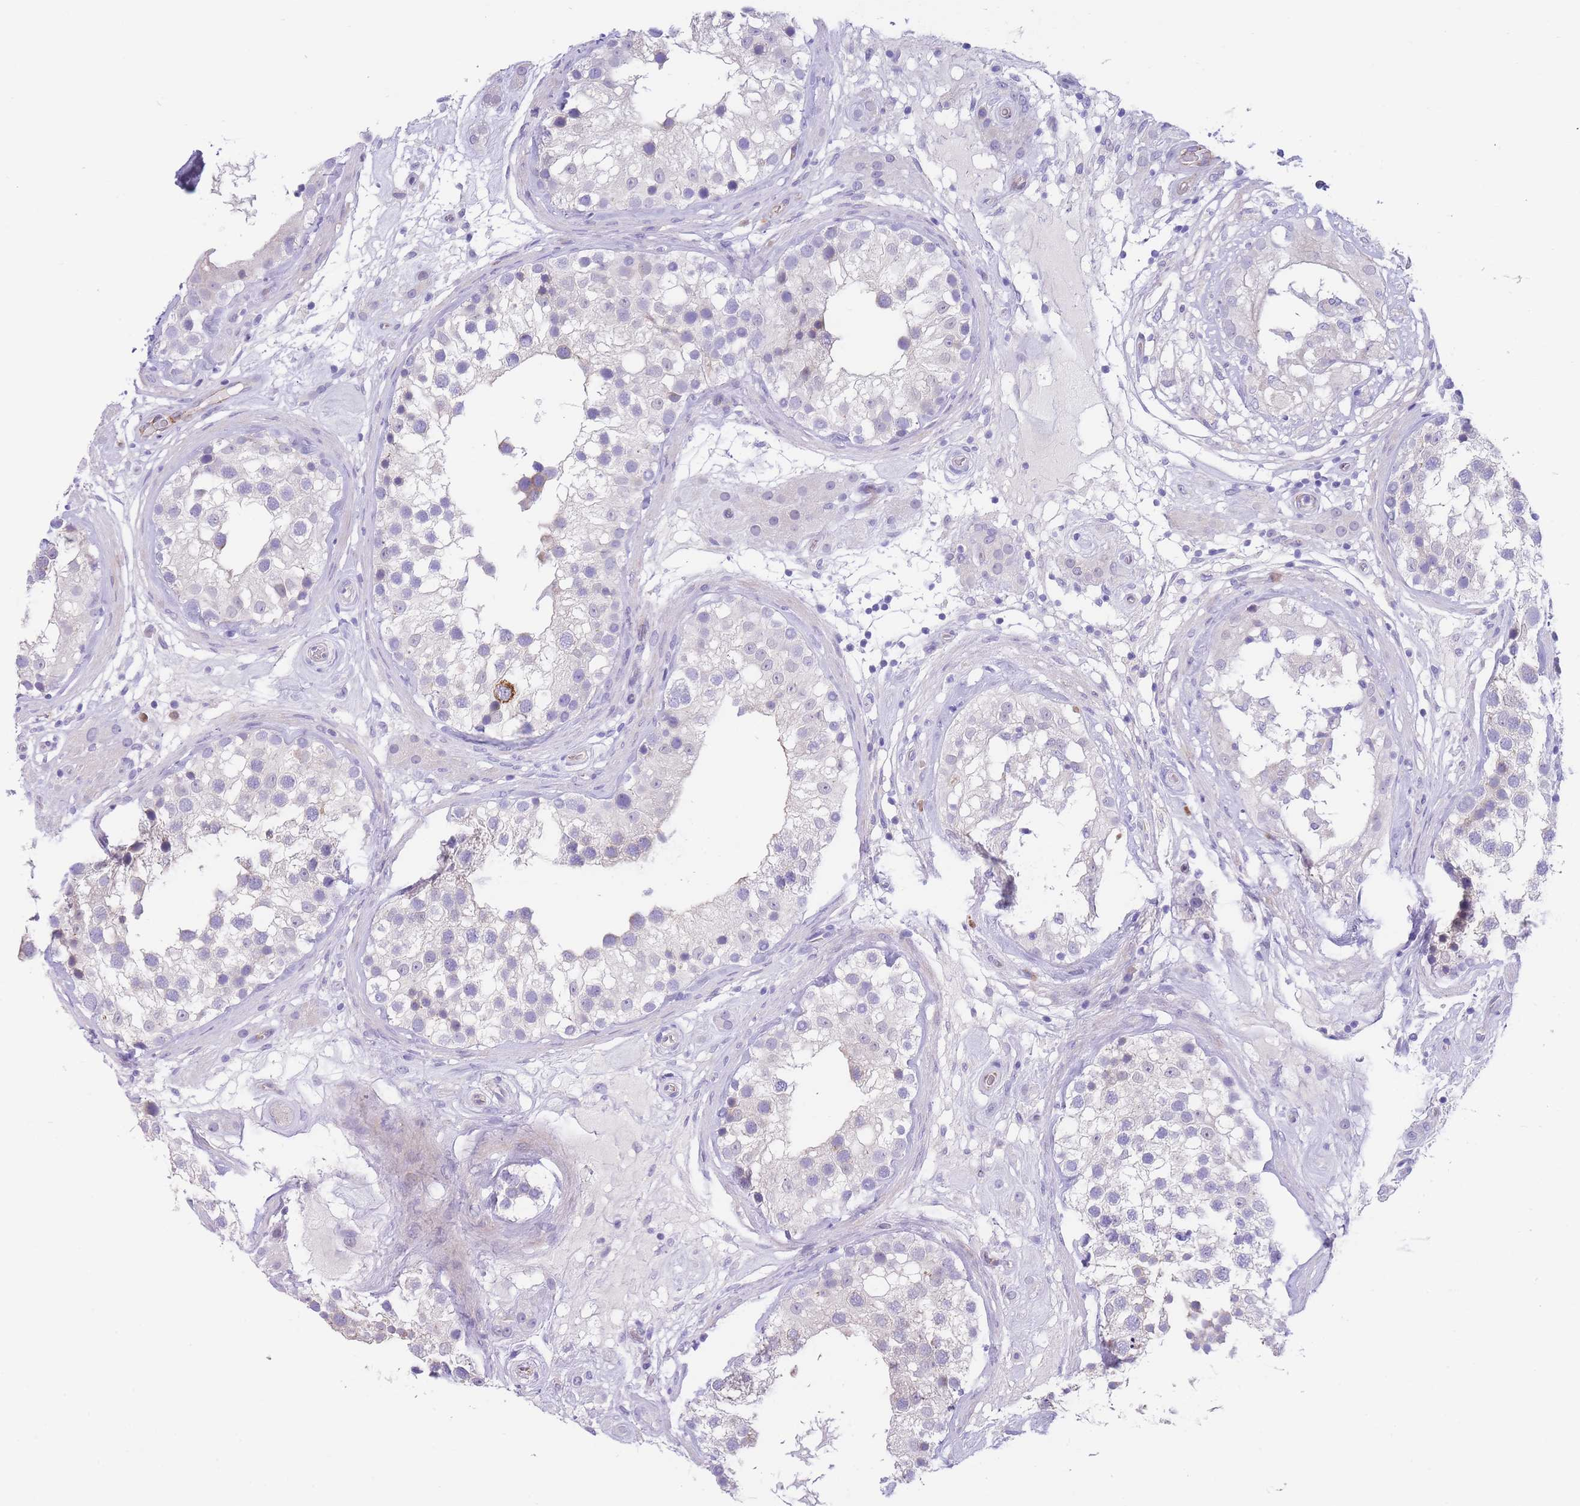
{"staining": {"intensity": "negative", "quantity": "none", "location": "none"}, "tissue": "testis", "cell_type": "Cells in seminiferous ducts", "image_type": "normal", "snomed": [{"axis": "morphology", "description": "Normal tissue, NOS"}, {"axis": "topography", "description": "Testis"}], "caption": "Immunohistochemistry micrograph of unremarkable testis: testis stained with DAB (3,3'-diaminobenzidine) reveals no significant protein staining in cells in seminiferous ducts.", "gene": "DET1", "patient": {"sex": "male", "age": 46}}